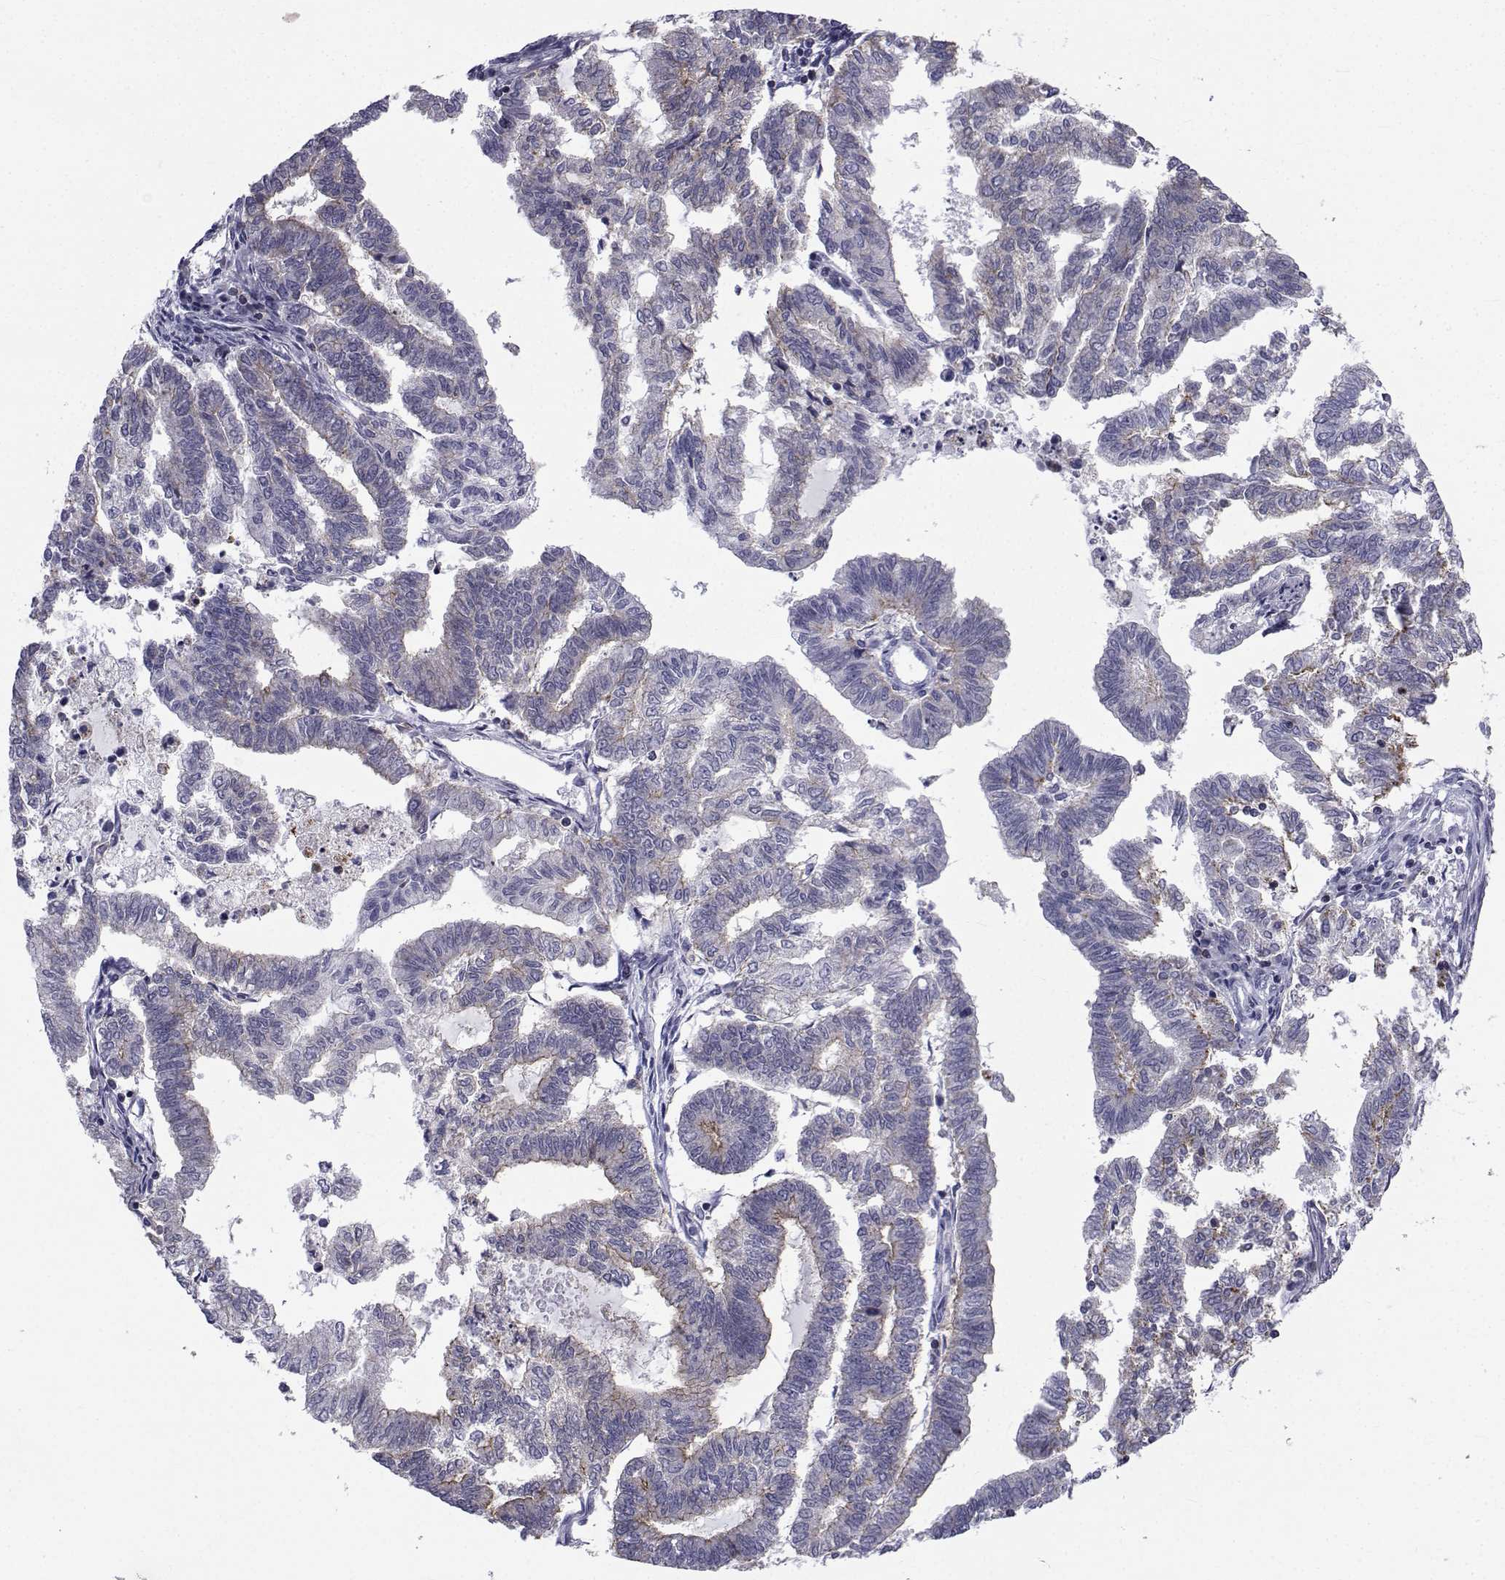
{"staining": {"intensity": "moderate", "quantity": "<25%", "location": "cytoplasmic/membranous"}, "tissue": "endometrial cancer", "cell_type": "Tumor cells", "image_type": "cancer", "snomed": [{"axis": "morphology", "description": "Adenocarcinoma, NOS"}, {"axis": "topography", "description": "Endometrium"}], "caption": "Protein expression analysis of human endometrial adenocarcinoma reveals moderate cytoplasmic/membranous expression in about <25% of tumor cells.", "gene": "PDE6H", "patient": {"sex": "female", "age": 79}}